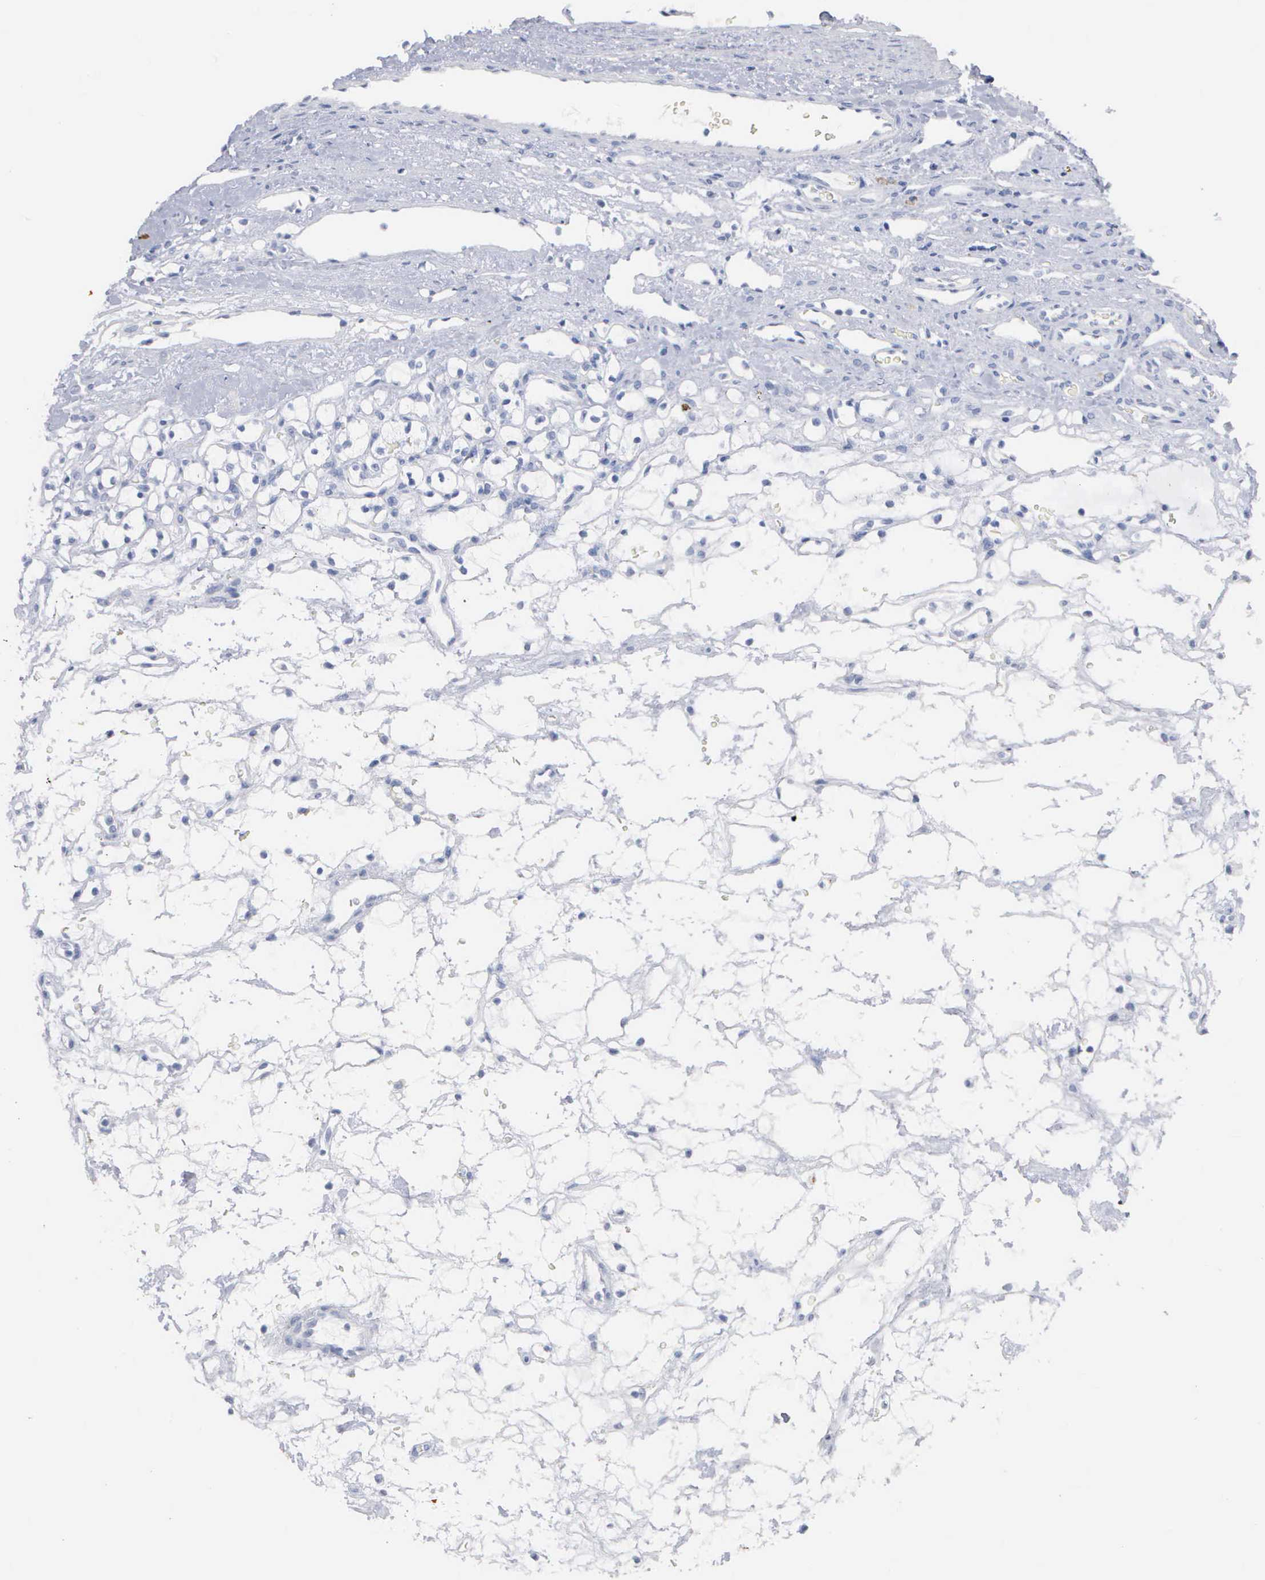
{"staining": {"intensity": "negative", "quantity": "none", "location": "none"}, "tissue": "renal cancer", "cell_type": "Tumor cells", "image_type": "cancer", "snomed": [{"axis": "morphology", "description": "Adenocarcinoma, NOS"}, {"axis": "topography", "description": "Kidney"}], "caption": "Human adenocarcinoma (renal) stained for a protein using immunohistochemistry (IHC) exhibits no staining in tumor cells.", "gene": "ASPHD2", "patient": {"sex": "female", "age": 60}}